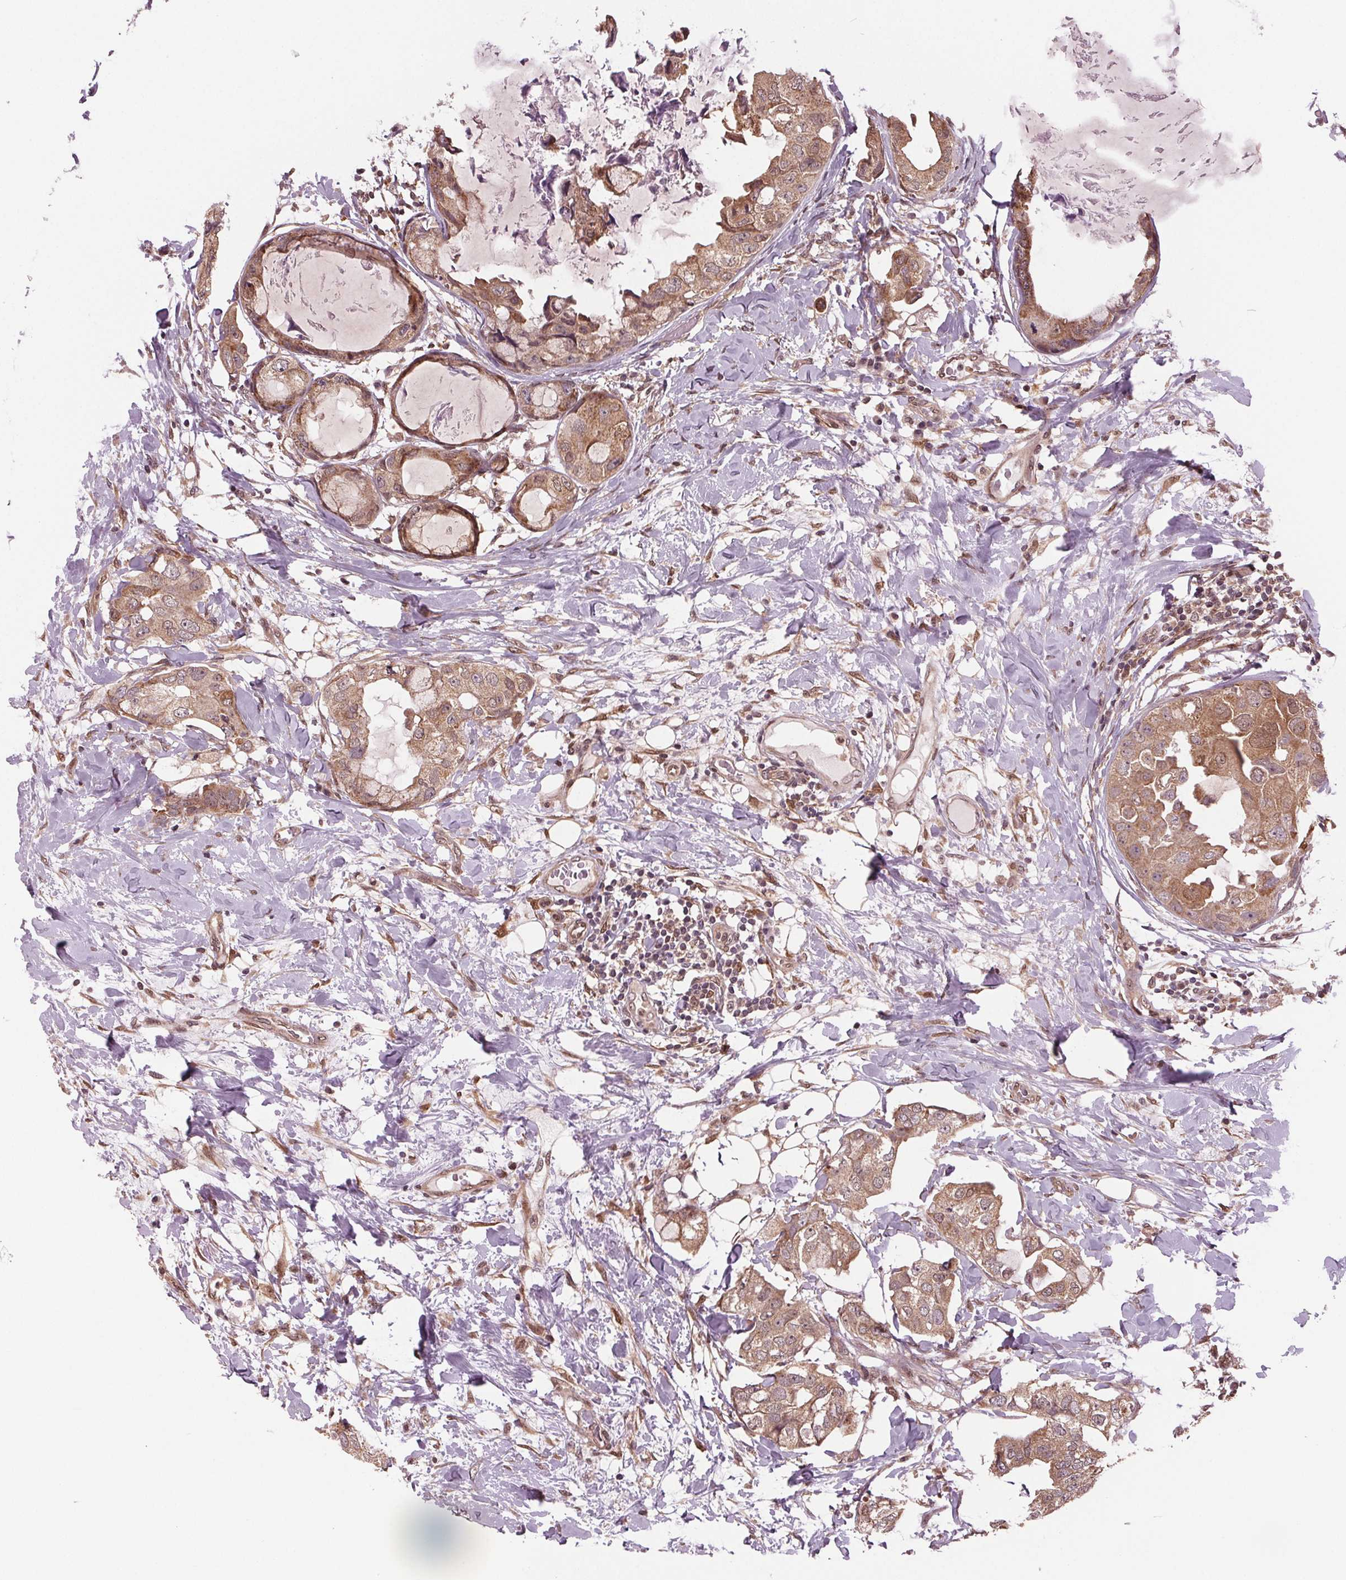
{"staining": {"intensity": "moderate", "quantity": ">75%", "location": "cytoplasmic/membranous"}, "tissue": "breast cancer", "cell_type": "Tumor cells", "image_type": "cancer", "snomed": [{"axis": "morphology", "description": "Normal tissue, NOS"}, {"axis": "morphology", "description": "Duct carcinoma"}, {"axis": "topography", "description": "Breast"}], "caption": "Protein expression analysis of human invasive ductal carcinoma (breast) reveals moderate cytoplasmic/membranous expression in about >75% of tumor cells.", "gene": "STAT3", "patient": {"sex": "female", "age": 40}}